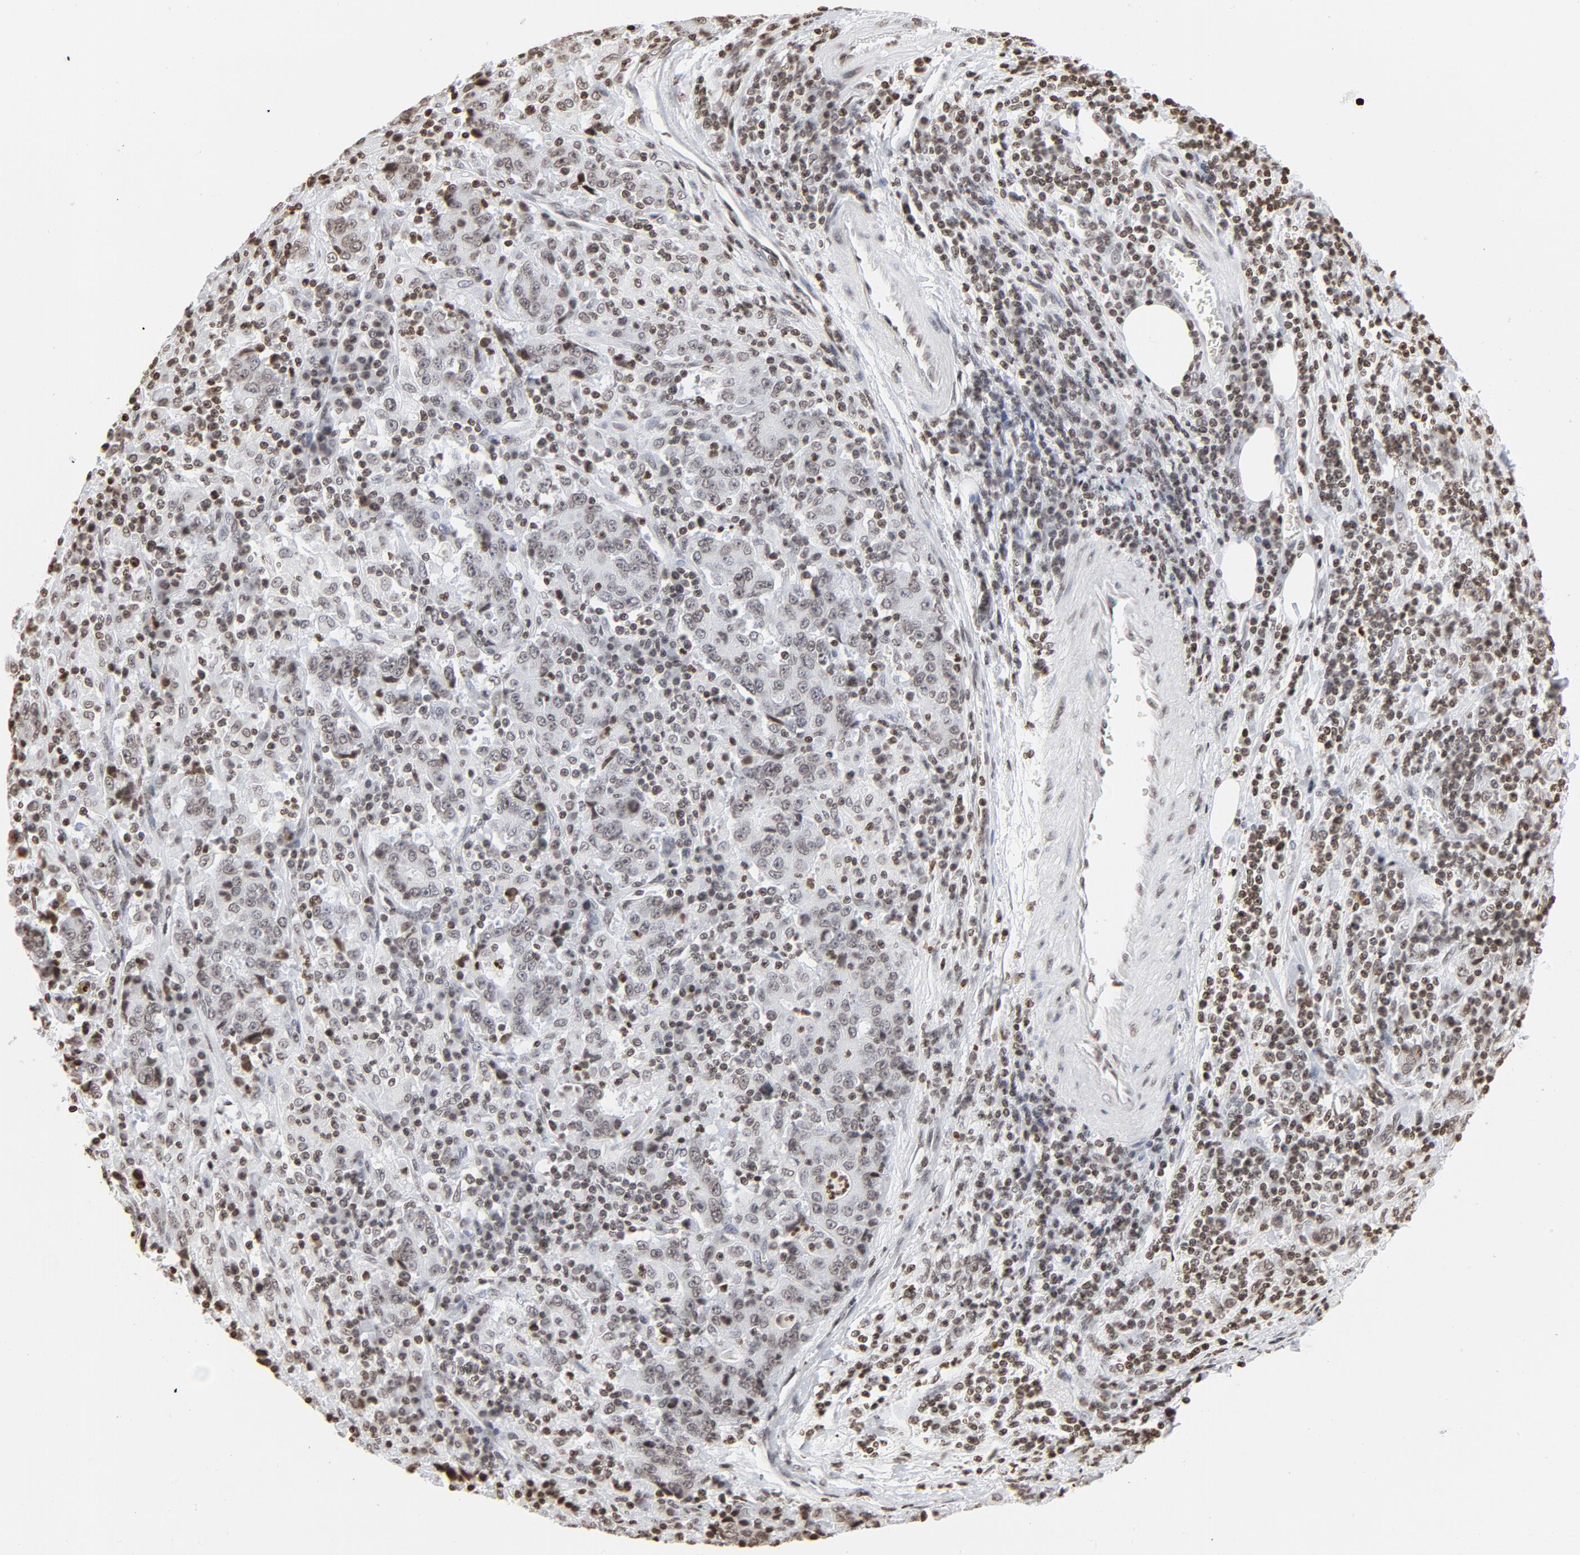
{"staining": {"intensity": "negative", "quantity": "none", "location": "none"}, "tissue": "stomach cancer", "cell_type": "Tumor cells", "image_type": "cancer", "snomed": [{"axis": "morphology", "description": "Normal tissue, NOS"}, {"axis": "morphology", "description": "Adenocarcinoma, NOS"}, {"axis": "topography", "description": "Stomach, upper"}, {"axis": "topography", "description": "Stomach"}], "caption": "Tumor cells show no significant staining in stomach cancer. (IHC, brightfield microscopy, high magnification).", "gene": "H2AC12", "patient": {"sex": "male", "age": 59}}